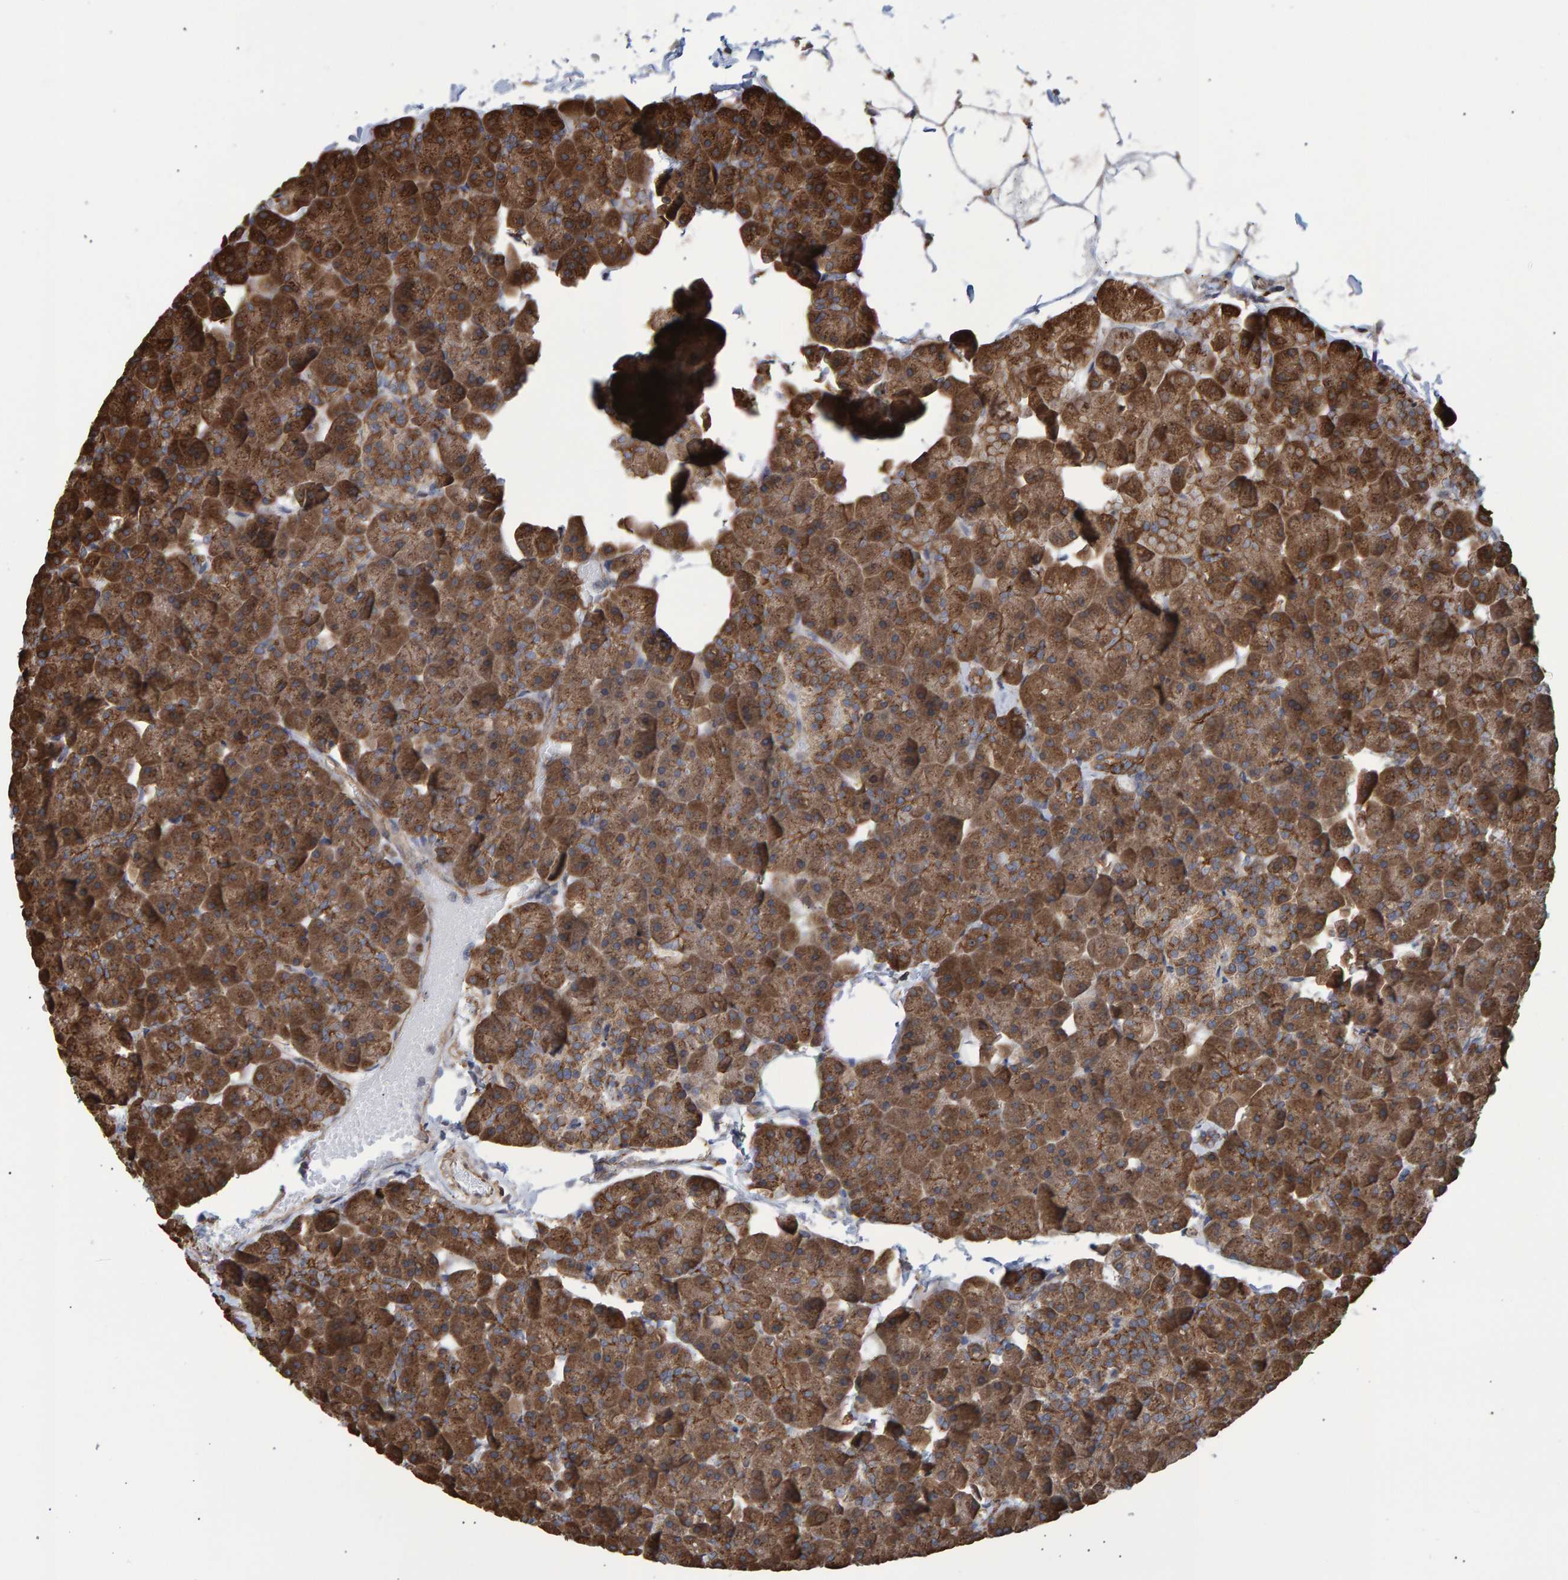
{"staining": {"intensity": "strong", "quantity": ">75%", "location": "cytoplasmic/membranous"}, "tissue": "pancreas", "cell_type": "Exocrine glandular cells", "image_type": "normal", "snomed": [{"axis": "morphology", "description": "Normal tissue, NOS"}, {"axis": "topography", "description": "Pancreas"}], "caption": "IHC staining of unremarkable pancreas, which shows high levels of strong cytoplasmic/membranous expression in approximately >75% of exocrine glandular cells indicating strong cytoplasmic/membranous protein positivity. The staining was performed using DAB (brown) for protein detection and nuclei were counterstained in hematoxylin (blue).", "gene": "FAM117A", "patient": {"sex": "male", "age": 35}}